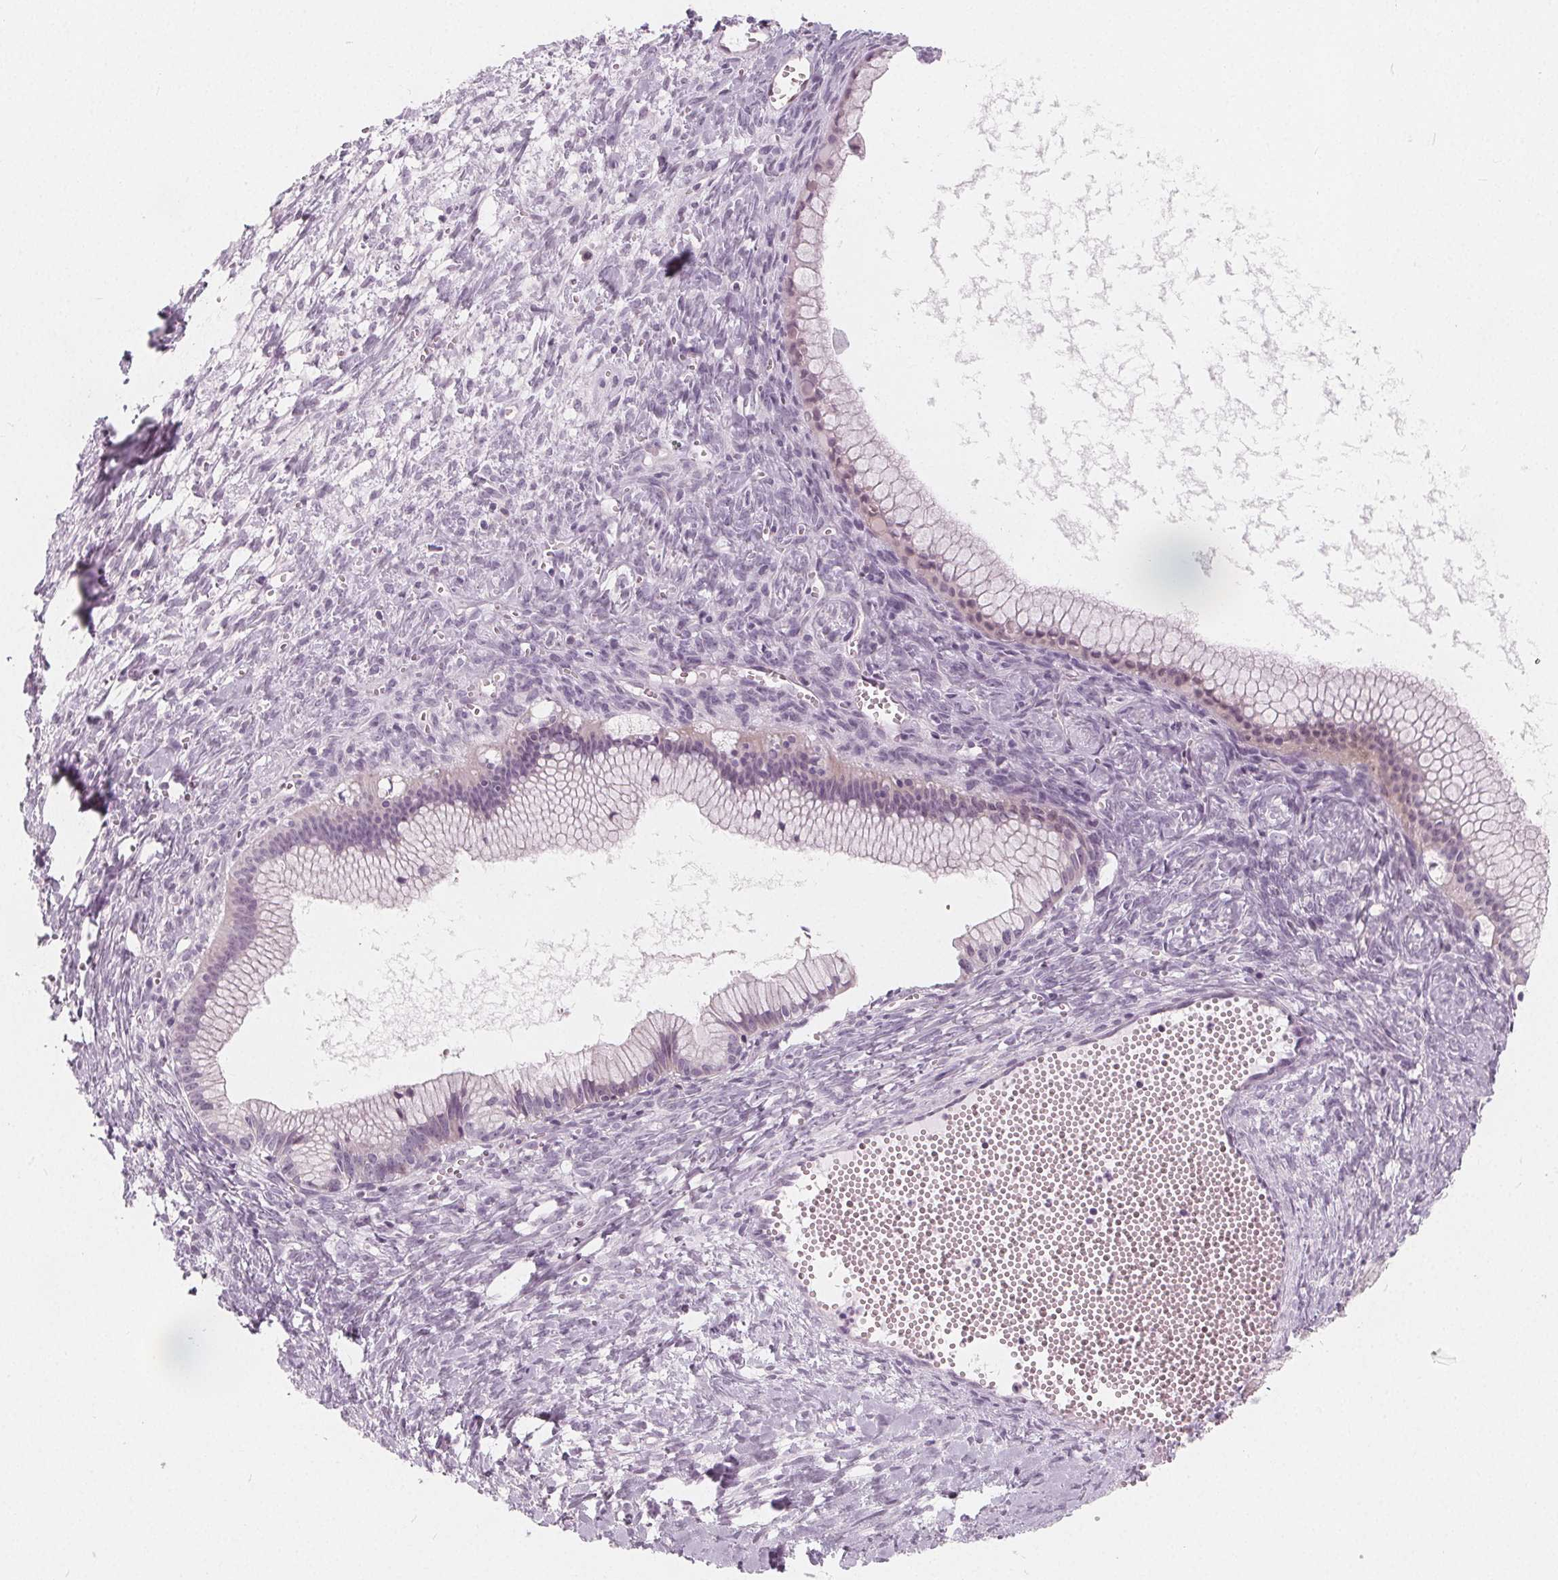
{"staining": {"intensity": "negative", "quantity": "none", "location": "none"}, "tissue": "ovarian cancer", "cell_type": "Tumor cells", "image_type": "cancer", "snomed": [{"axis": "morphology", "description": "Cystadenocarcinoma, mucinous, NOS"}, {"axis": "topography", "description": "Ovary"}], "caption": "The histopathology image demonstrates no significant positivity in tumor cells of ovarian mucinous cystadenocarcinoma.", "gene": "NUP210L", "patient": {"sex": "female", "age": 41}}